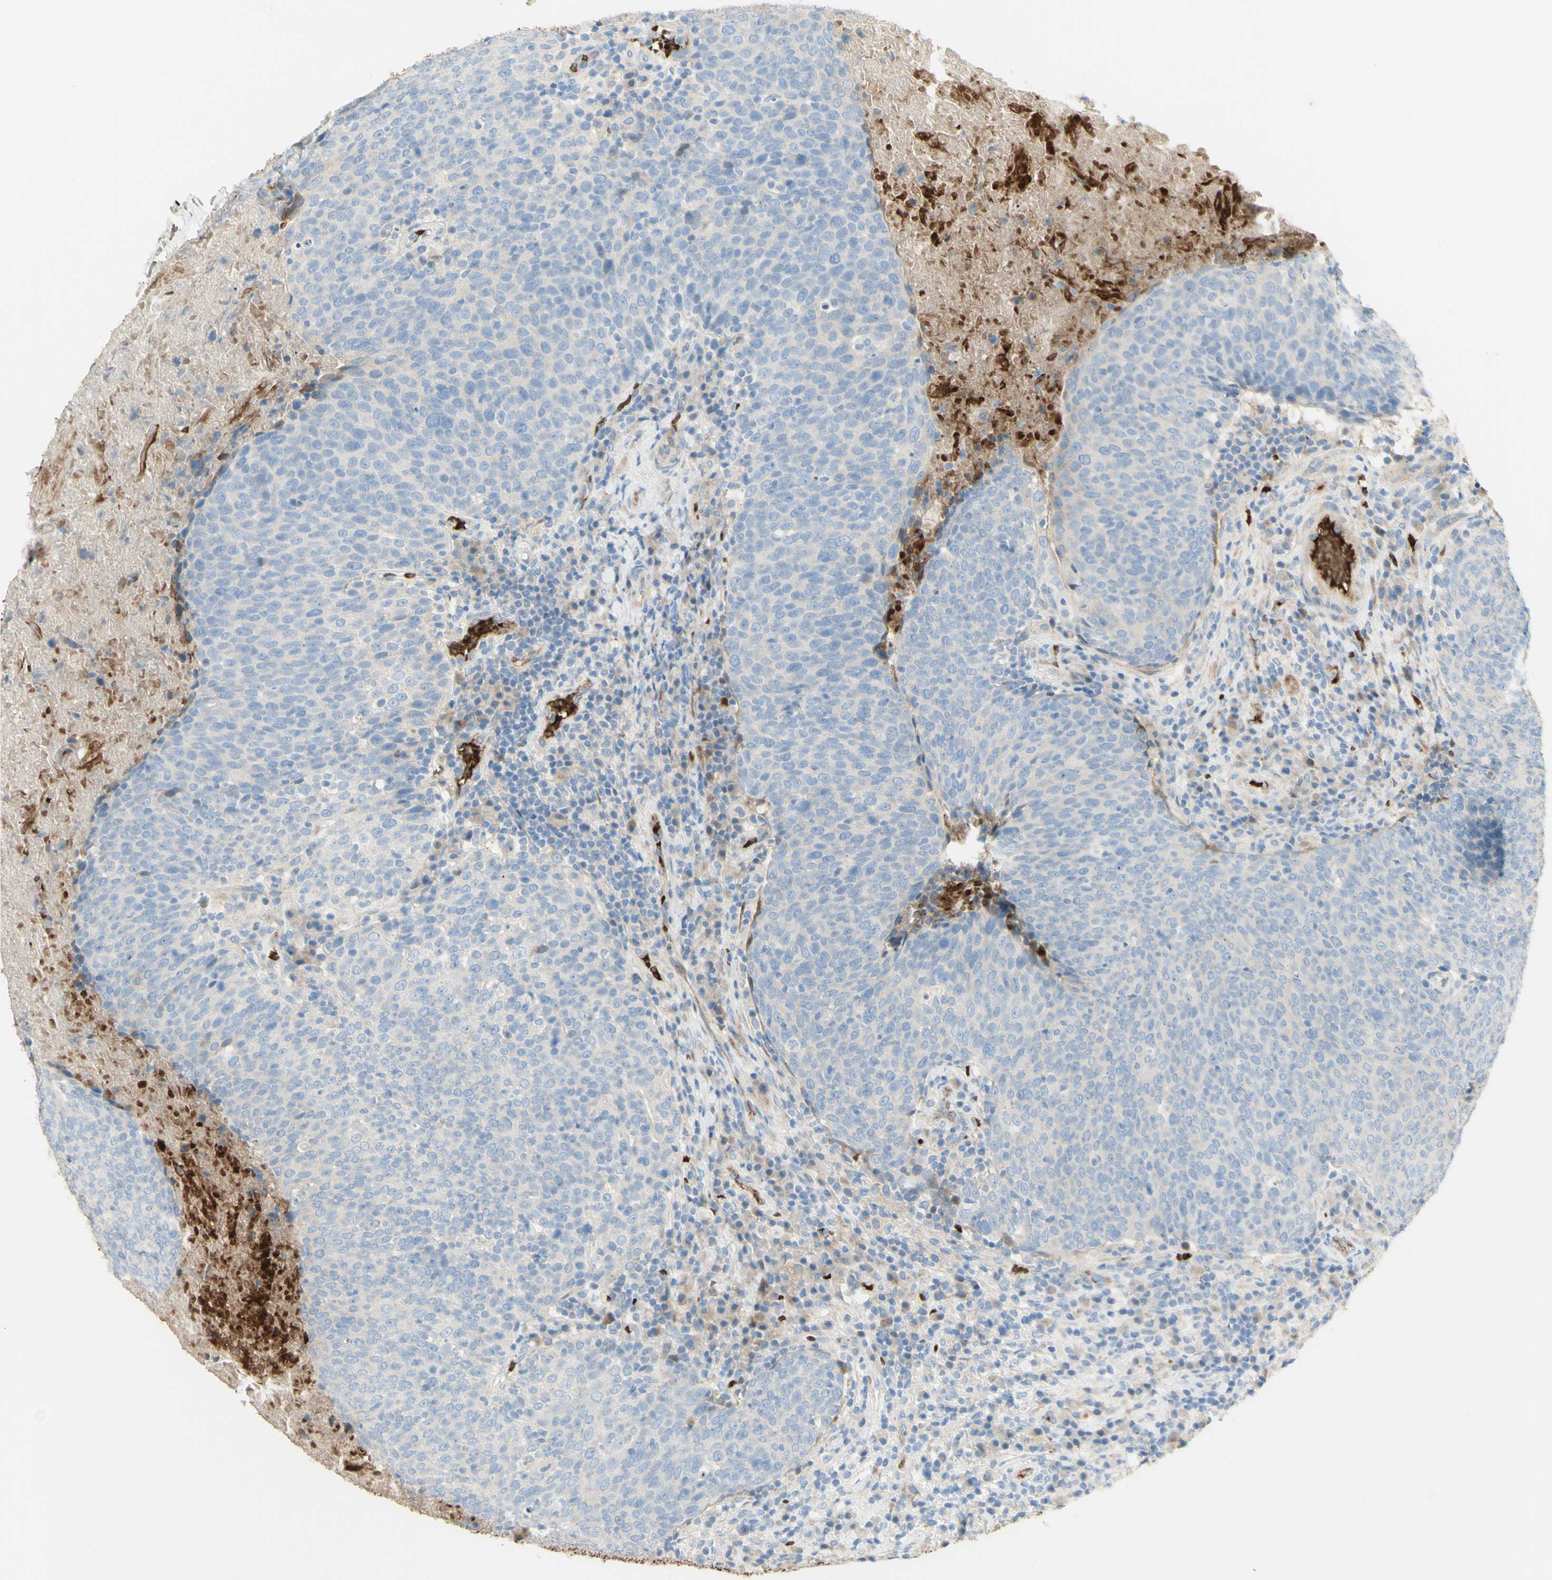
{"staining": {"intensity": "negative", "quantity": "none", "location": "none"}, "tissue": "head and neck cancer", "cell_type": "Tumor cells", "image_type": "cancer", "snomed": [{"axis": "morphology", "description": "Squamous cell carcinoma, NOS"}, {"axis": "morphology", "description": "Squamous cell carcinoma, metastatic, NOS"}, {"axis": "topography", "description": "Lymph node"}, {"axis": "topography", "description": "Head-Neck"}], "caption": "Tumor cells show no significant protein expression in head and neck cancer (metastatic squamous cell carcinoma).", "gene": "GAN", "patient": {"sex": "male", "age": 62}}